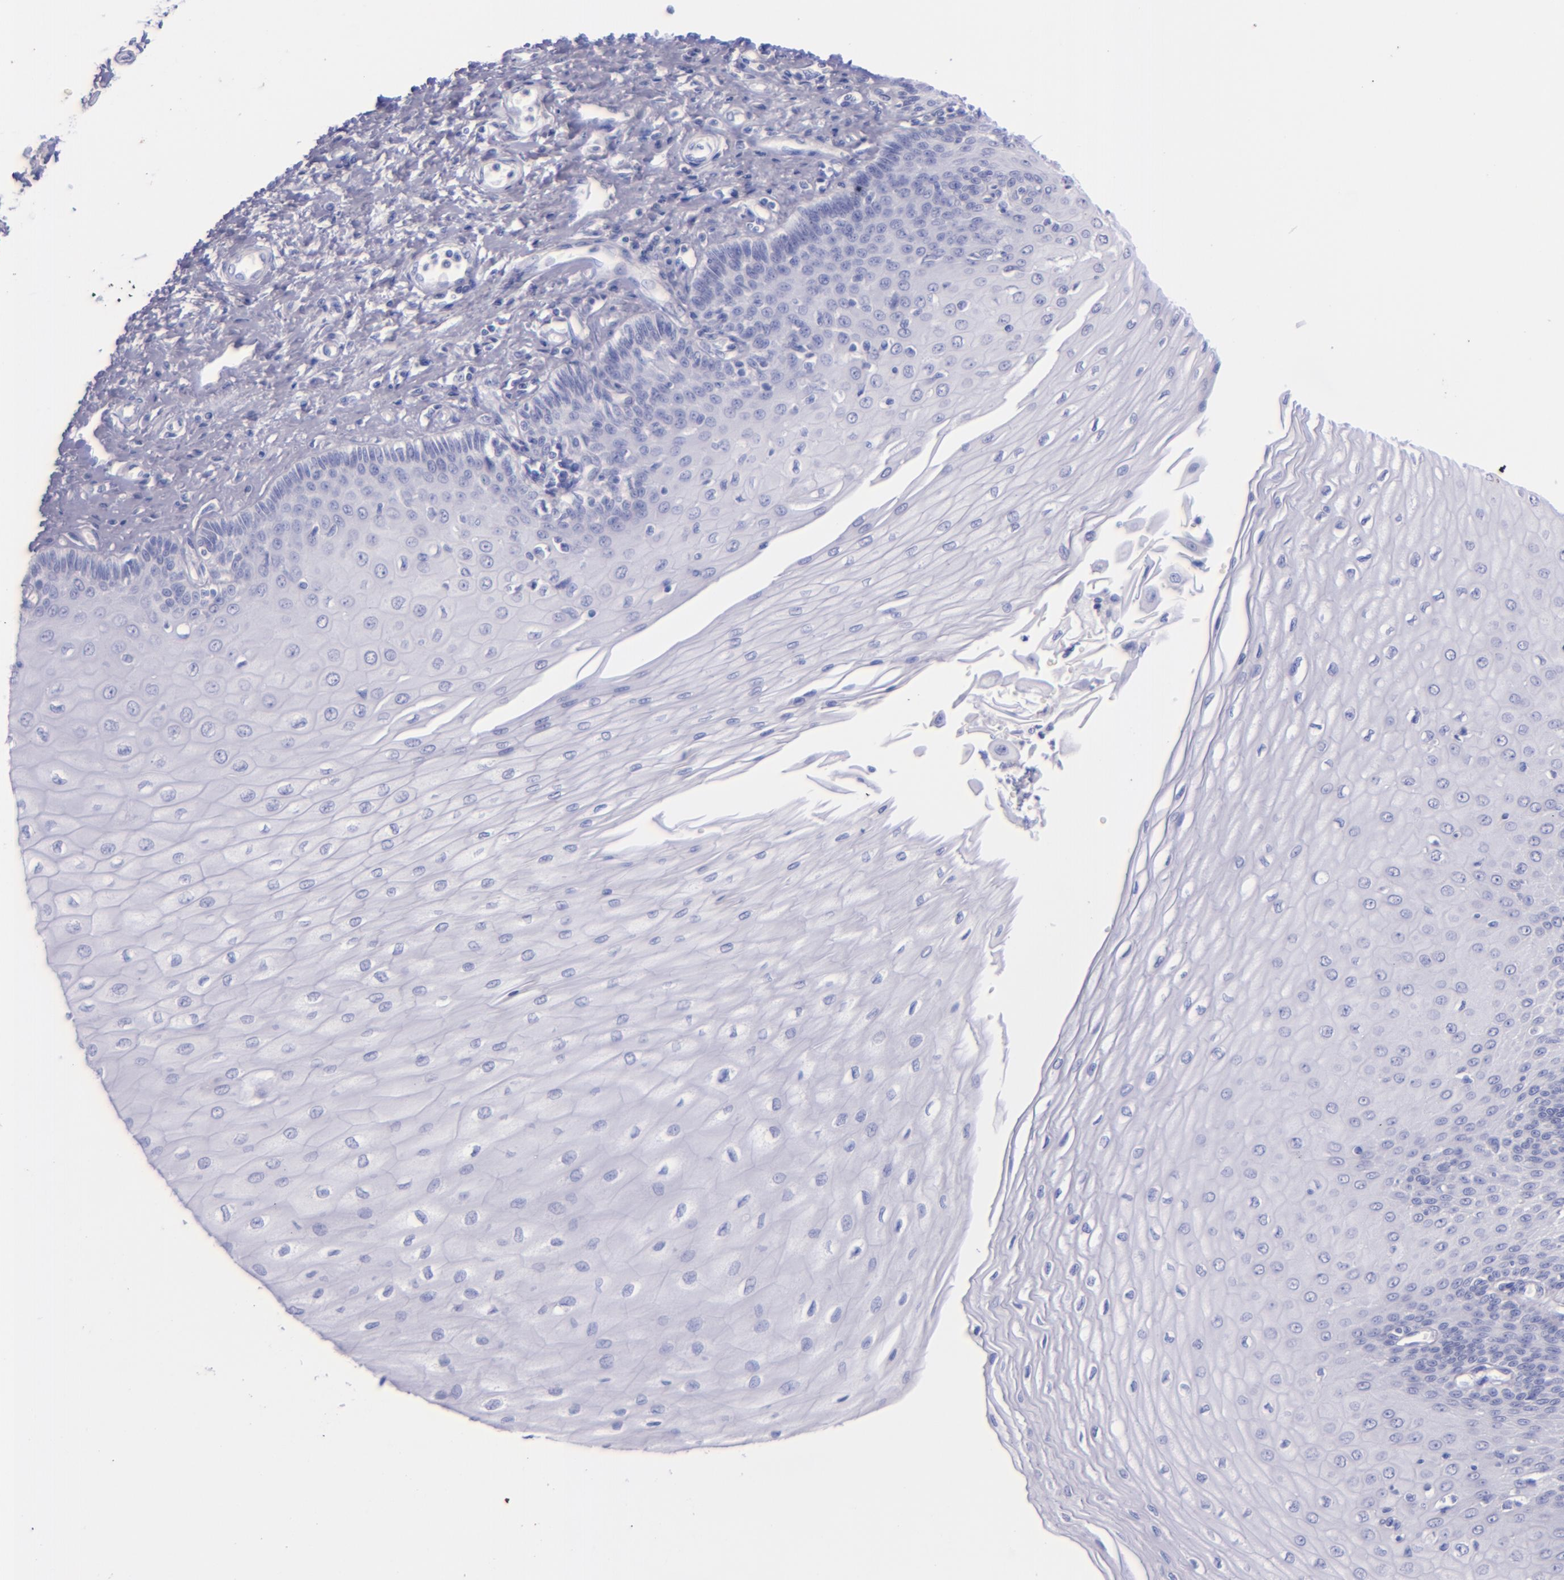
{"staining": {"intensity": "negative", "quantity": "none", "location": "none"}, "tissue": "esophagus", "cell_type": "Squamous epithelial cells", "image_type": "normal", "snomed": [{"axis": "morphology", "description": "Normal tissue, NOS"}, {"axis": "topography", "description": "Esophagus"}], "caption": "Human esophagus stained for a protein using immunohistochemistry (IHC) exhibits no expression in squamous epithelial cells.", "gene": "SFTPA2", "patient": {"sex": "male", "age": 70}}